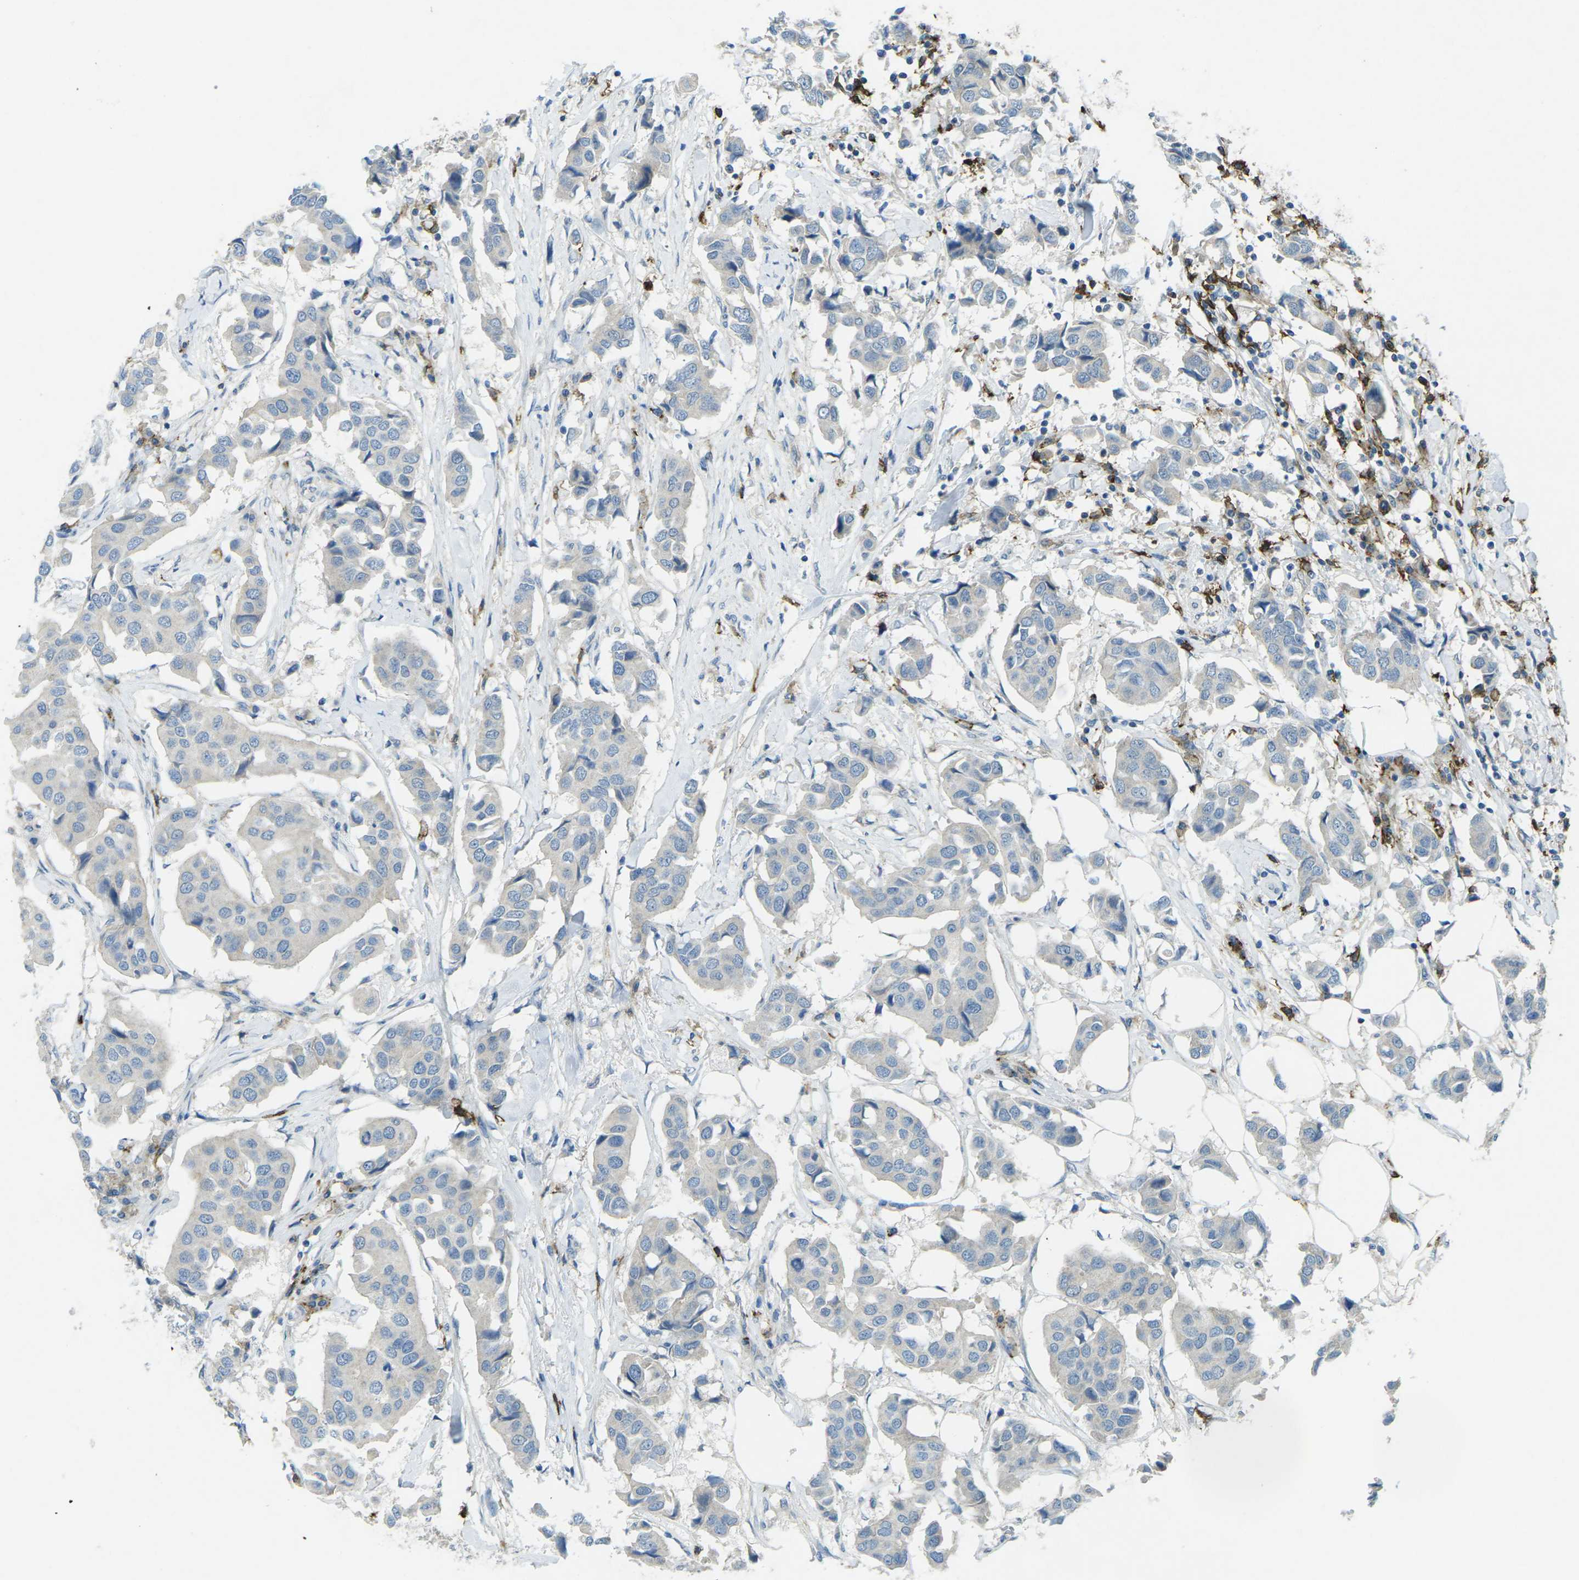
{"staining": {"intensity": "negative", "quantity": "none", "location": "none"}, "tissue": "breast cancer", "cell_type": "Tumor cells", "image_type": "cancer", "snomed": [{"axis": "morphology", "description": "Duct carcinoma"}, {"axis": "topography", "description": "Breast"}], "caption": "Image shows no protein expression in tumor cells of breast invasive ductal carcinoma tissue.", "gene": "CD19", "patient": {"sex": "female", "age": 80}}